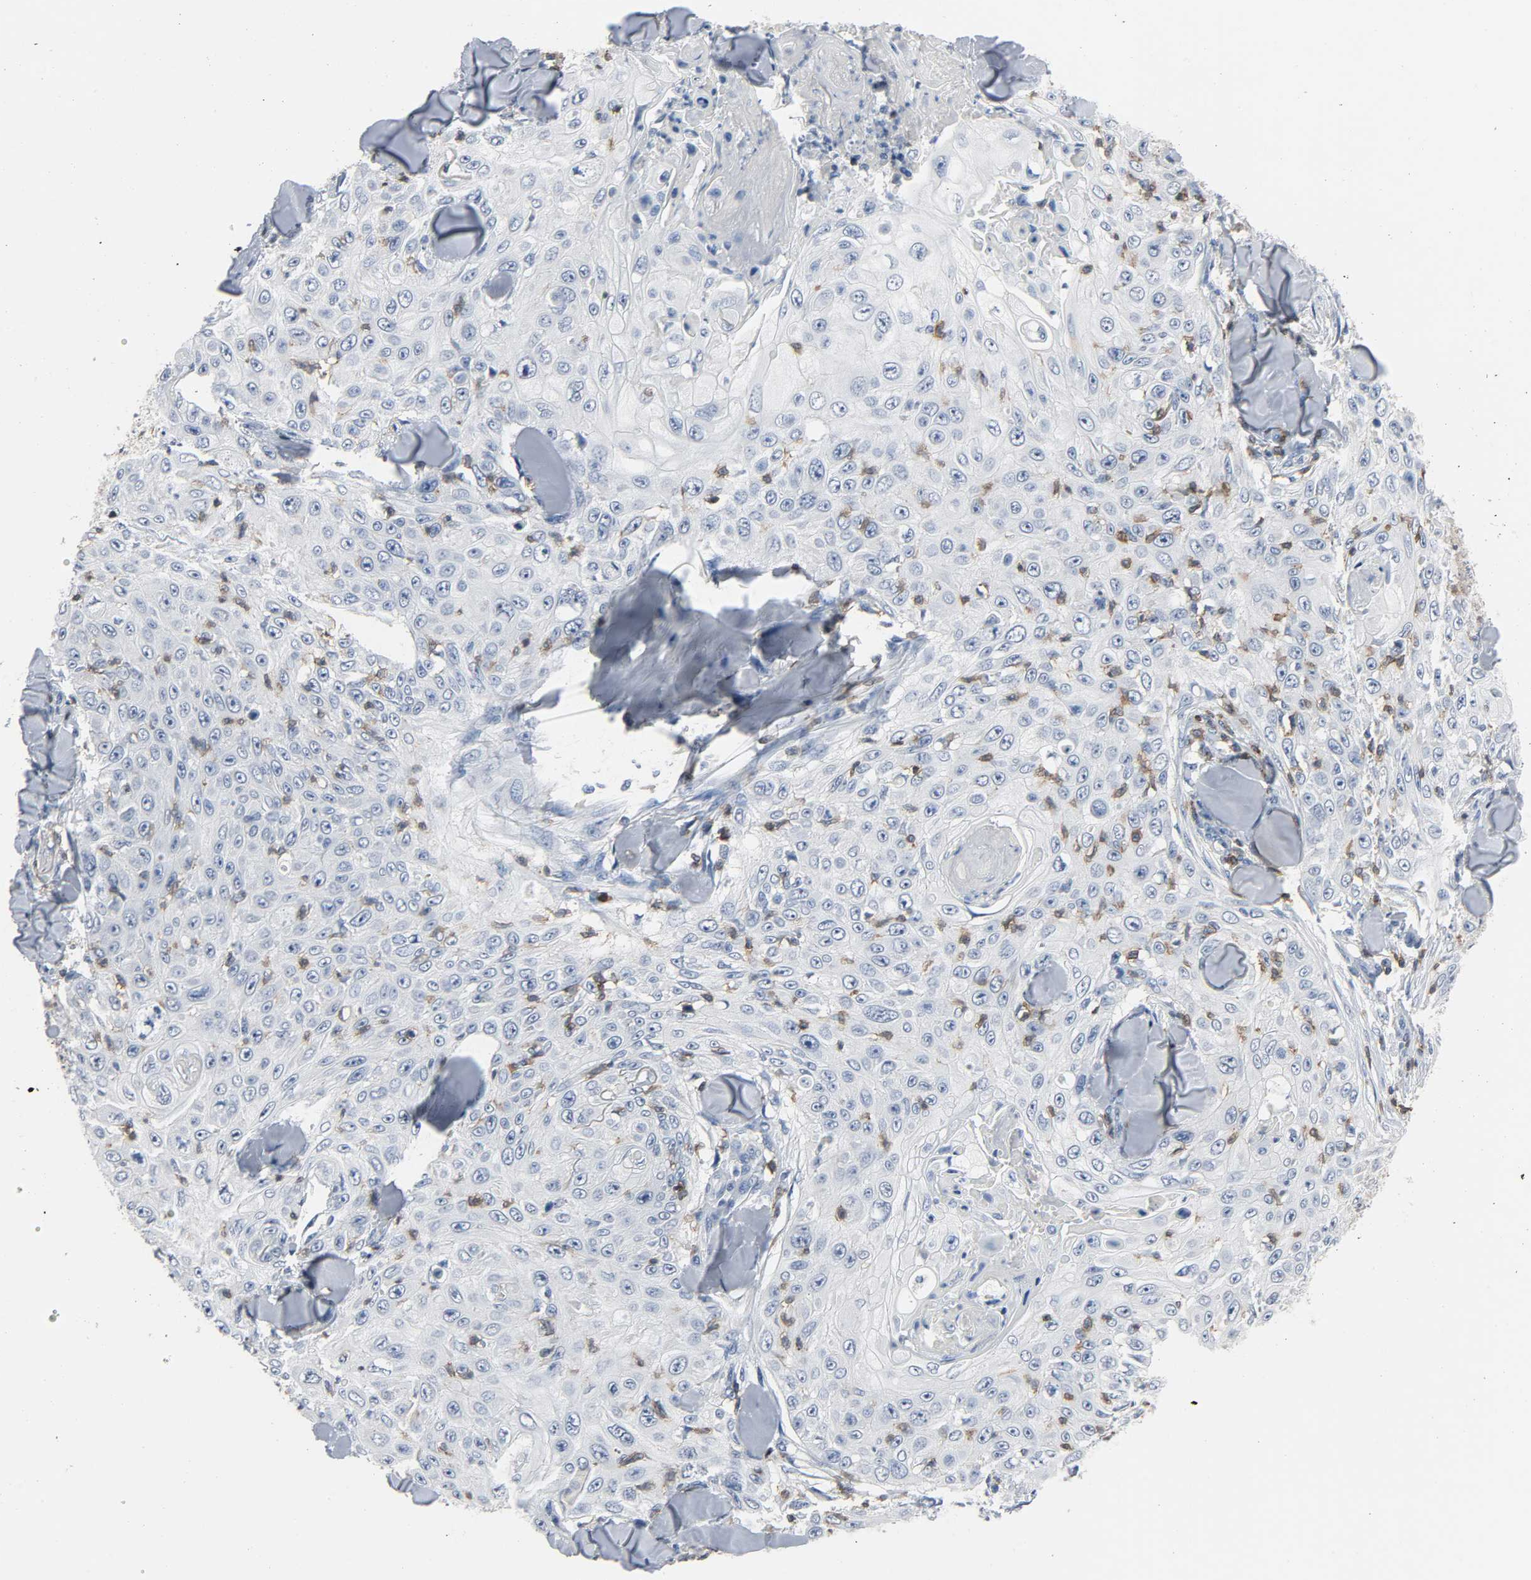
{"staining": {"intensity": "negative", "quantity": "none", "location": "none"}, "tissue": "skin cancer", "cell_type": "Tumor cells", "image_type": "cancer", "snomed": [{"axis": "morphology", "description": "Squamous cell carcinoma, NOS"}, {"axis": "topography", "description": "Skin"}], "caption": "High power microscopy image of an IHC image of skin squamous cell carcinoma, revealing no significant expression in tumor cells.", "gene": "LCK", "patient": {"sex": "male", "age": 86}}